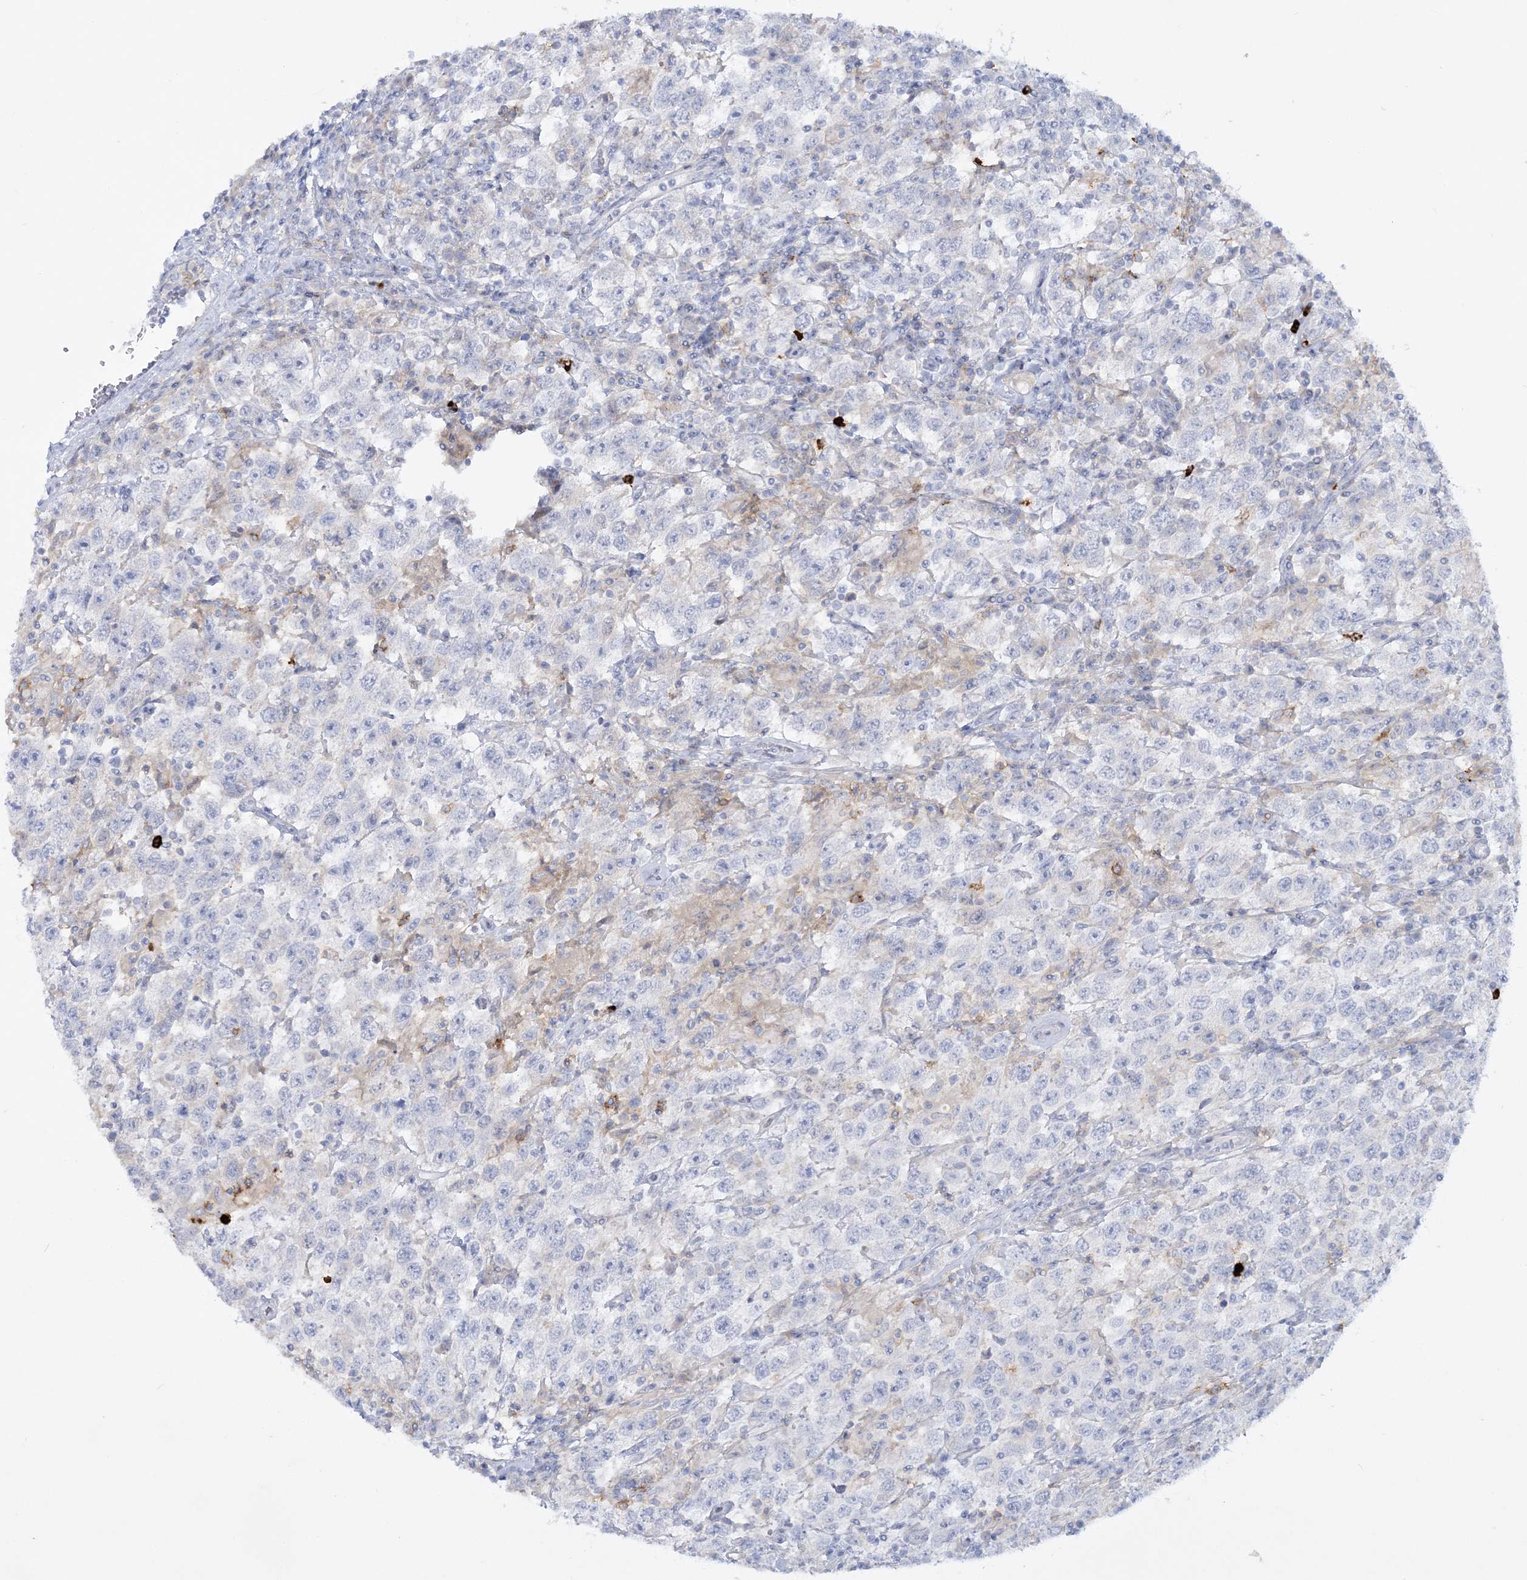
{"staining": {"intensity": "negative", "quantity": "none", "location": "none"}, "tissue": "testis cancer", "cell_type": "Tumor cells", "image_type": "cancer", "snomed": [{"axis": "morphology", "description": "Seminoma, NOS"}, {"axis": "topography", "description": "Testis"}], "caption": "Photomicrograph shows no protein staining in tumor cells of testis seminoma tissue.", "gene": "WDSUB1", "patient": {"sex": "male", "age": 41}}